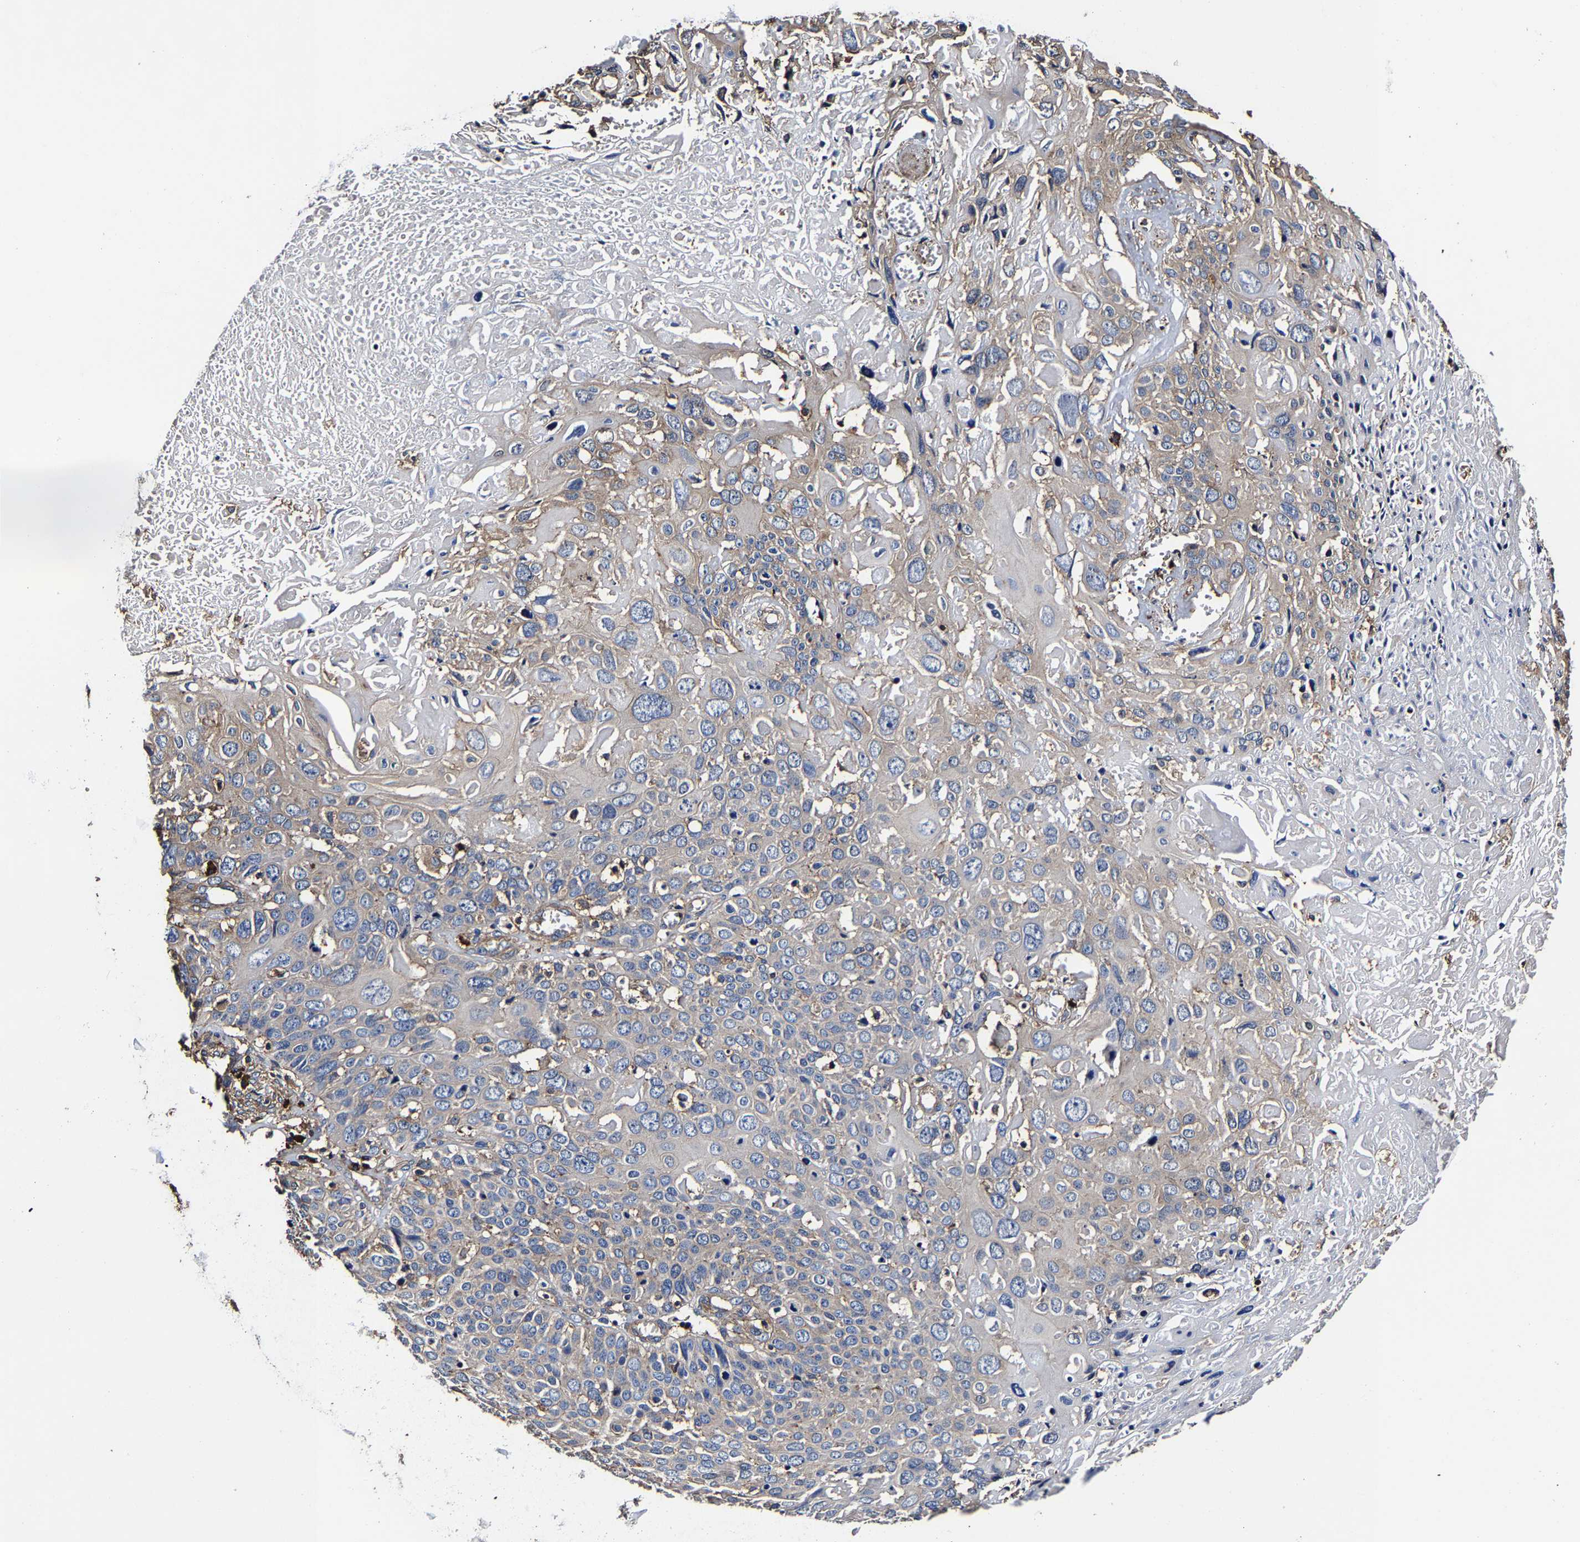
{"staining": {"intensity": "weak", "quantity": "<25%", "location": "cytoplasmic/membranous"}, "tissue": "cervical cancer", "cell_type": "Tumor cells", "image_type": "cancer", "snomed": [{"axis": "morphology", "description": "Squamous cell carcinoma, NOS"}, {"axis": "topography", "description": "Cervix"}], "caption": "Tumor cells show no significant protein expression in cervical cancer. The staining is performed using DAB (3,3'-diaminobenzidine) brown chromogen with nuclei counter-stained in using hematoxylin.", "gene": "SSH3", "patient": {"sex": "female", "age": 74}}